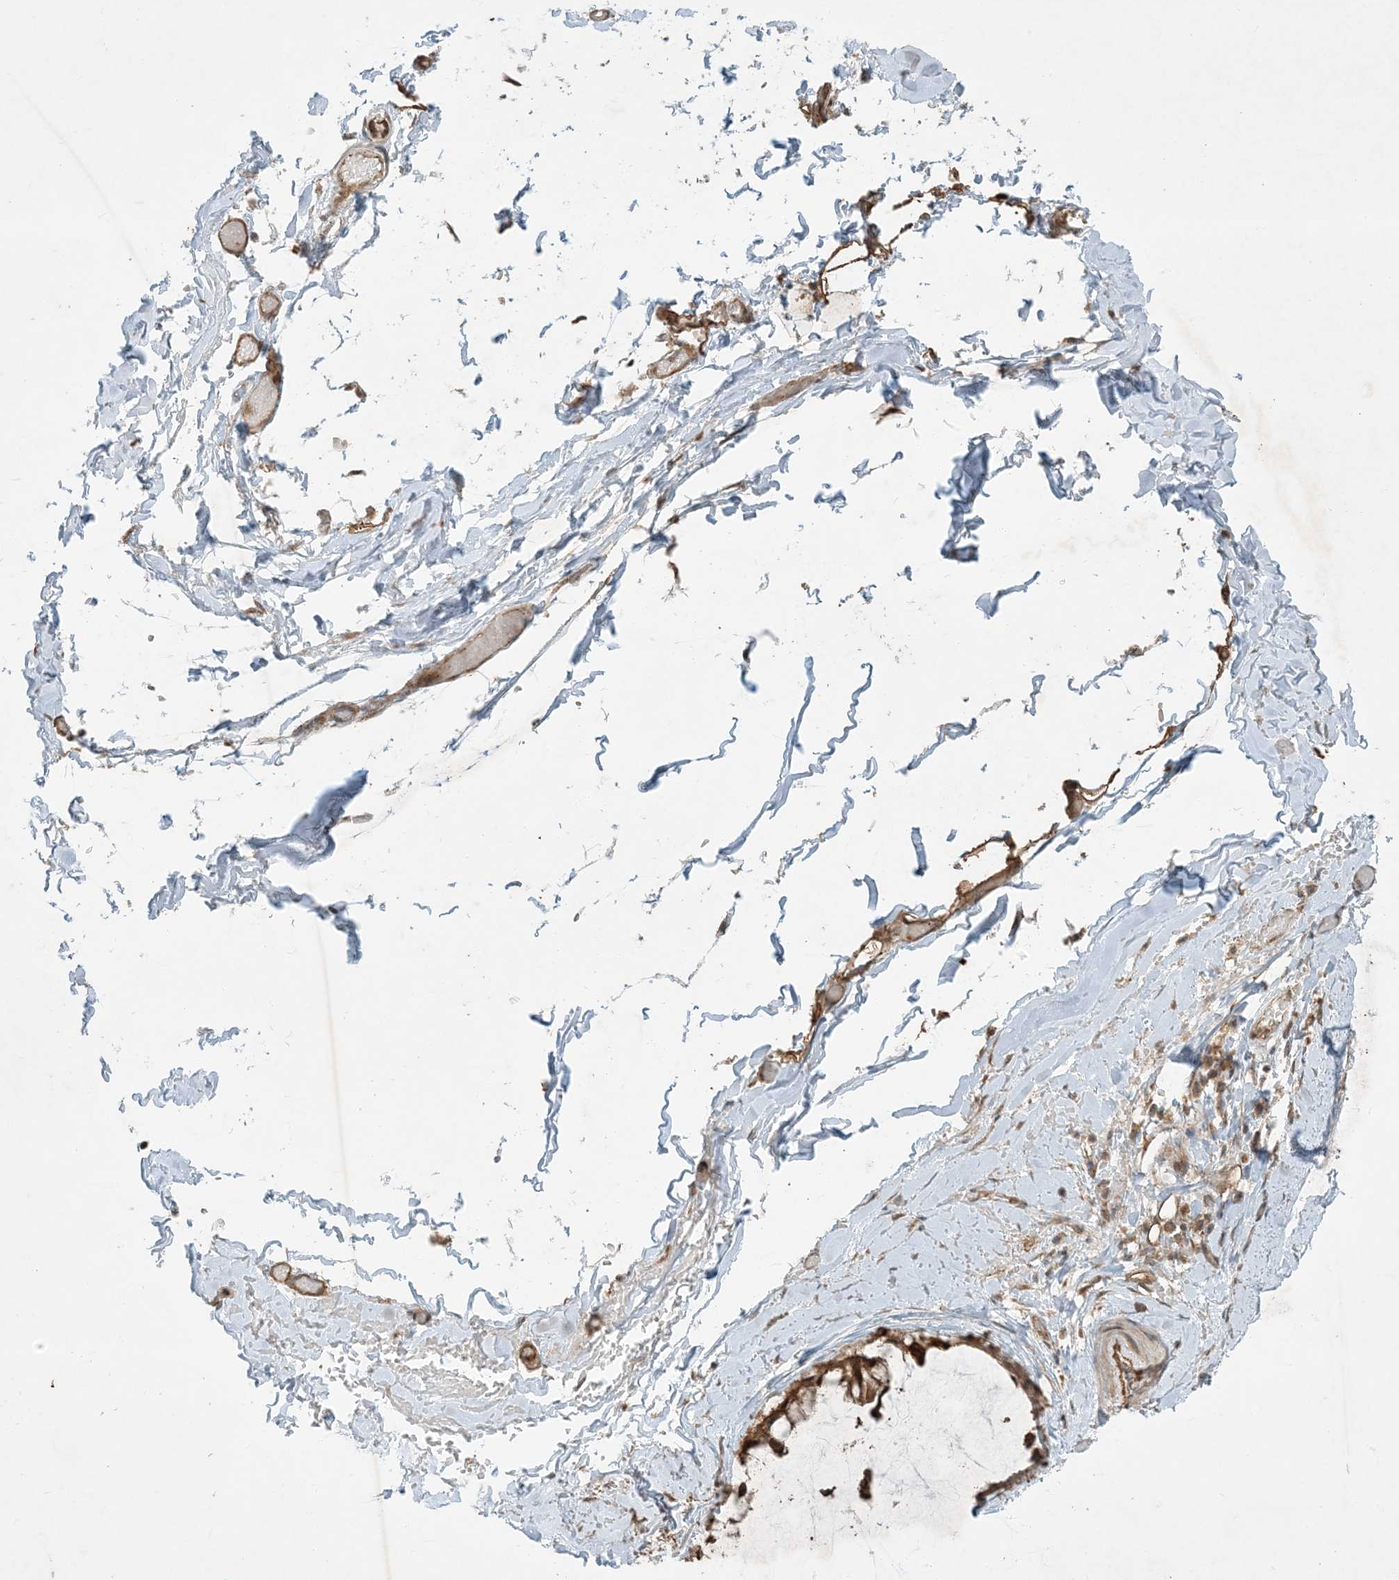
{"staining": {"intensity": "moderate", "quantity": ">75%", "location": "cytoplasmic/membranous"}, "tissue": "ovarian cancer", "cell_type": "Tumor cells", "image_type": "cancer", "snomed": [{"axis": "morphology", "description": "Cystadenocarcinoma, mucinous, NOS"}, {"axis": "topography", "description": "Ovary"}], "caption": "Mucinous cystadenocarcinoma (ovarian) stained for a protein shows moderate cytoplasmic/membranous positivity in tumor cells.", "gene": "COMMD8", "patient": {"sex": "female", "age": 39}}